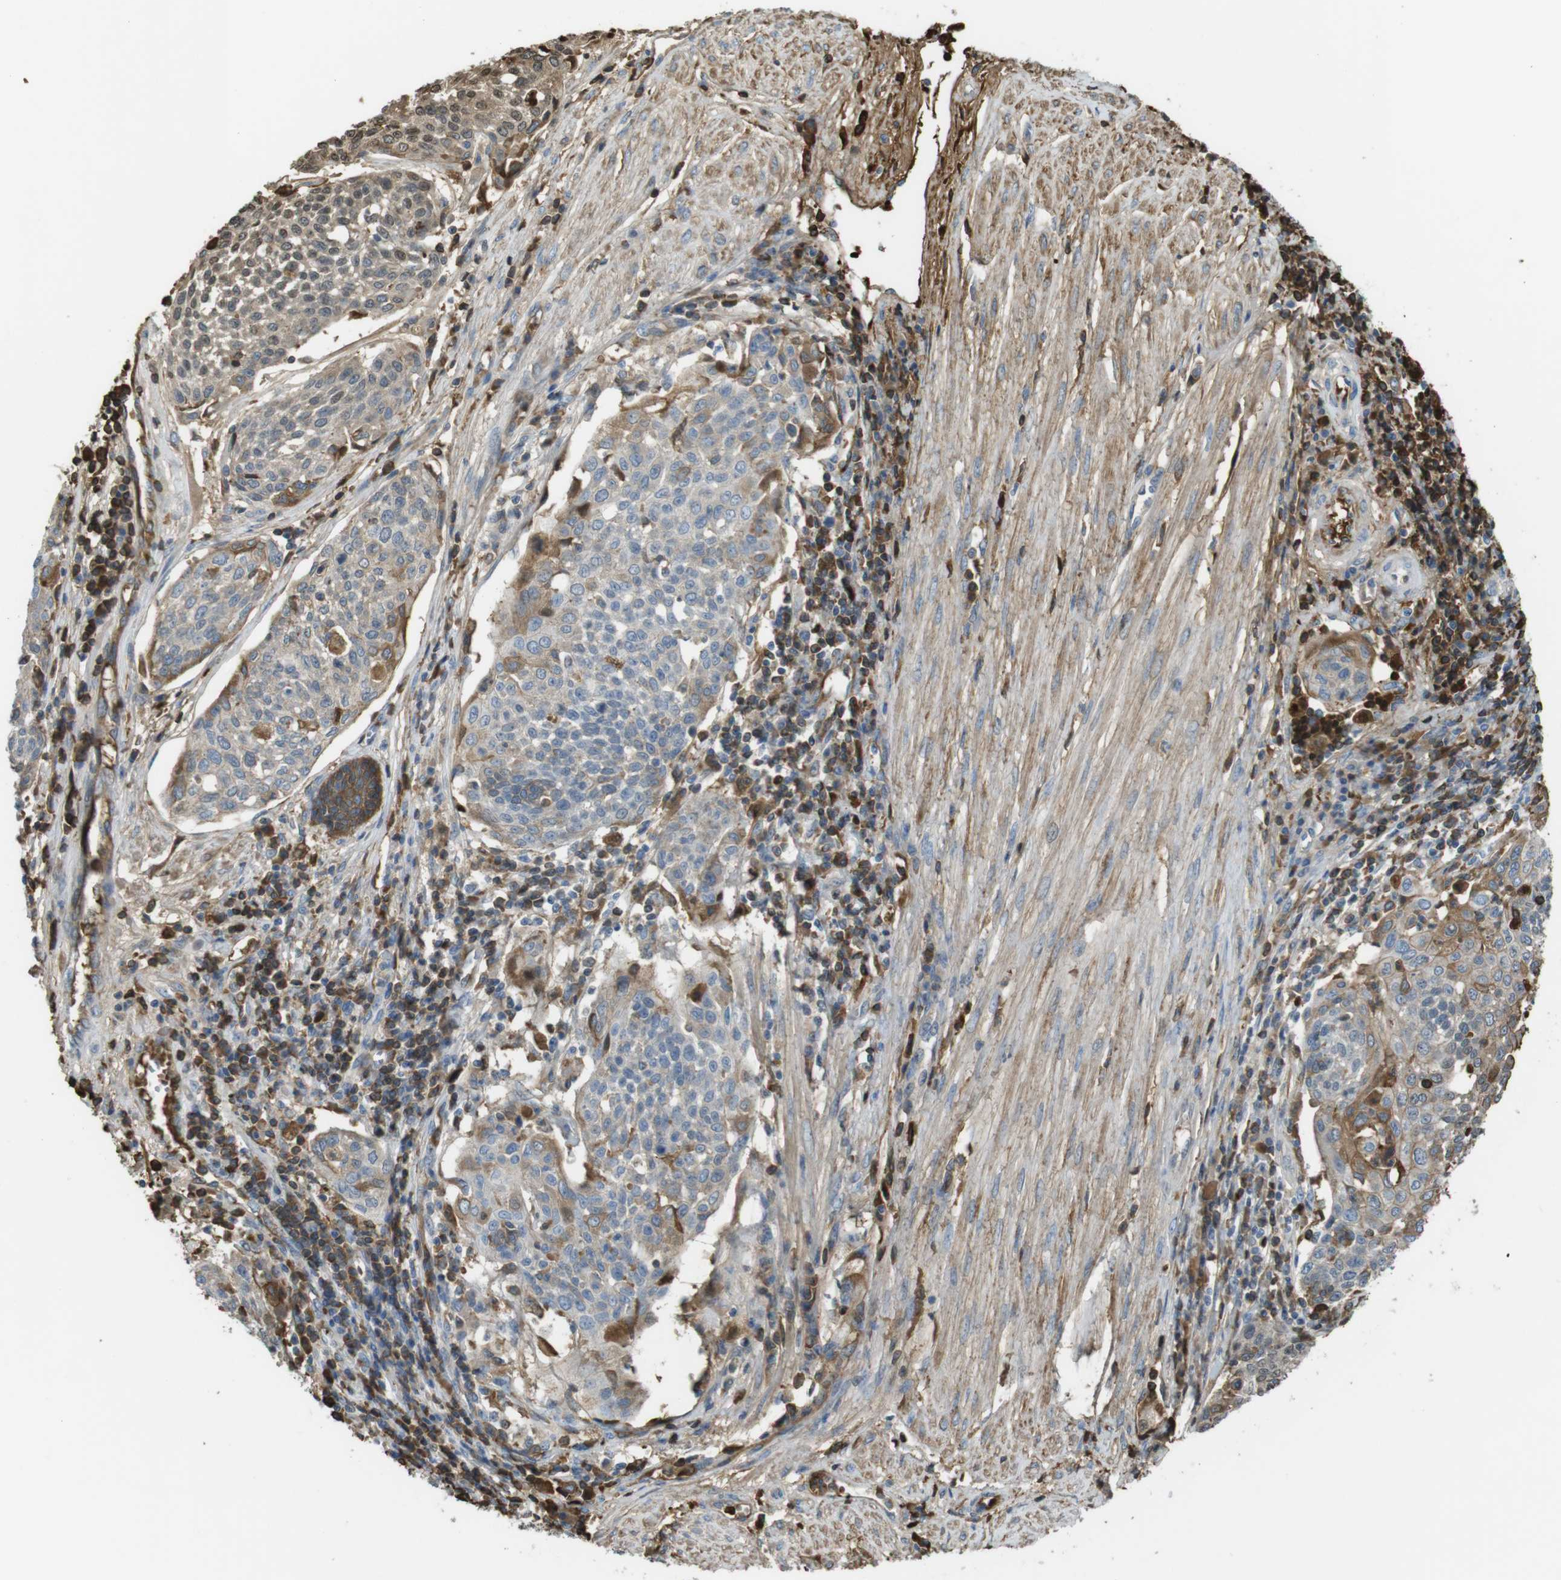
{"staining": {"intensity": "moderate", "quantity": "<25%", "location": "cytoplasmic/membranous,nuclear"}, "tissue": "cervical cancer", "cell_type": "Tumor cells", "image_type": "cancer", "snomed": [{"axis": "morphology", "description": "Squamous cell carcinoma, NOS"}, {"axis": "topography", "description": "Cervix"}], "caption": "Moderate cytoplasmic/membranous and nuclear expression for a protein is seen in approximately <25% of tumor cells of cervical cancer (squamous cell carcinoma) using immunohistochemistry.", "gene": "LTBP4", "patient": {"sex": "female", "age": 34}}